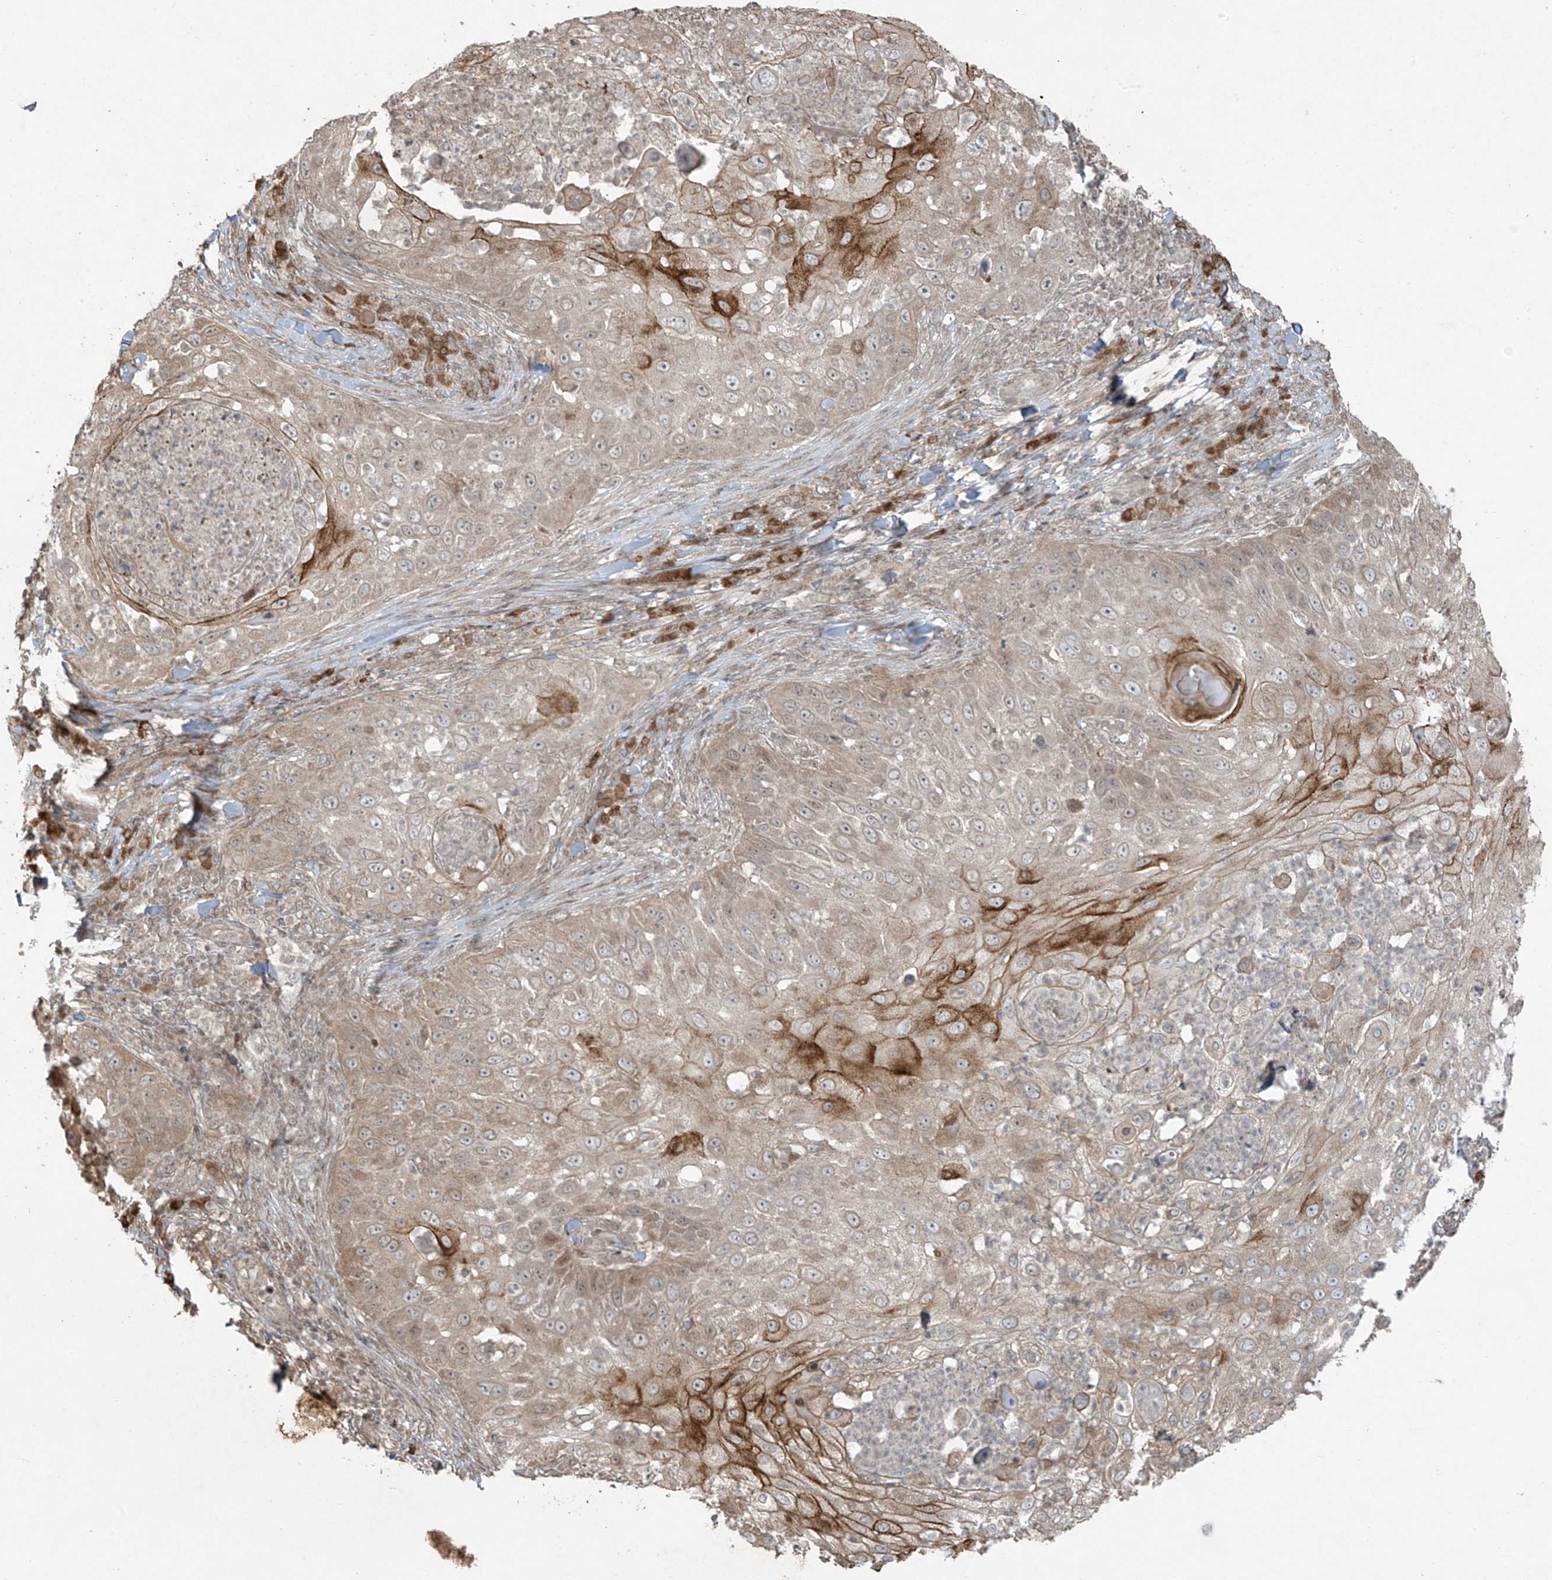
{"staining": {"intensity": "moderate", "quantity": "<25%", "location": "cytoplasmic/membranous"}, "tissue": "skin cancer", "cell_type": "Tumor cells", "image_type": "cancer", "snomed": [{"axis": "morphology", "description": "Squamous cell carcinoma, NOS"}, {"axis": "topography", "description": "Skin"}], "caption": "Tumor cells show low levels of moderate cytoplasmic/membranous expression in about <25% of cells in skin cancer.", "gene": "TTC22", "patient": {"sex": "female", "age": 44}}